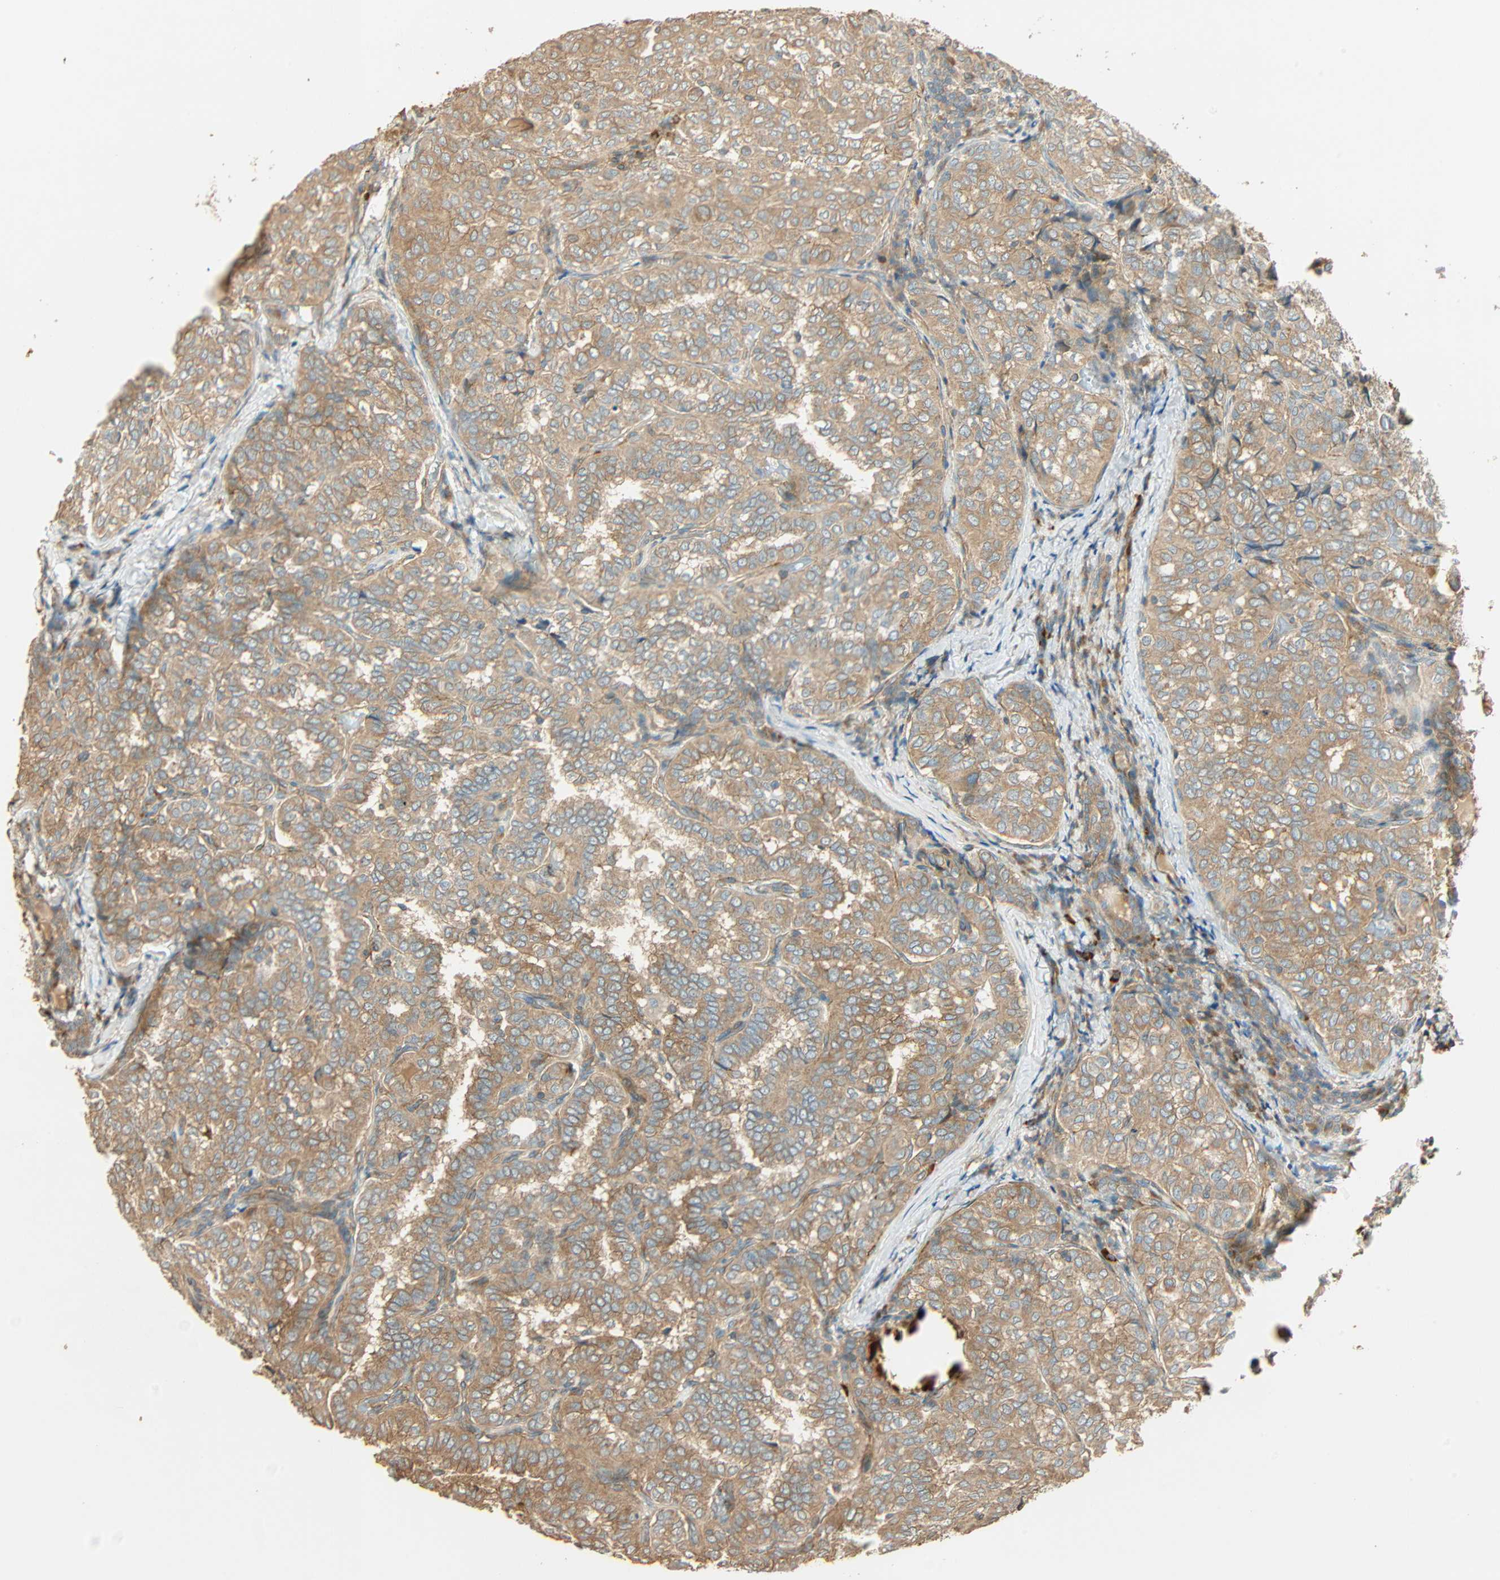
{"staining": {"intensity": "moderate", "quantity": ">75%", "location": "cytoplasmic/membranous"}, "tissue": "thyroid cancer", "cell_type": "Tumor cells", "image_type": "cancer", "snomed": [{"axis": "morphology", "description": "Normal tissue, NOS"}, {"axis": "morphology", "description": "Papillary adenocarcinoma, NOS"}, {"axis": "topography", "description": "Thyroid gland"}], "caption": "Tumor cells exhibit moderate cytoplasmic/membranous staining in about >75% of cells in thyroid papillary adenocarcinoma. The protein is shown in brown color, while the nuclei are stained blue.", "gene": "GALK1", "patient": {"sex": "female", "age": 30}}